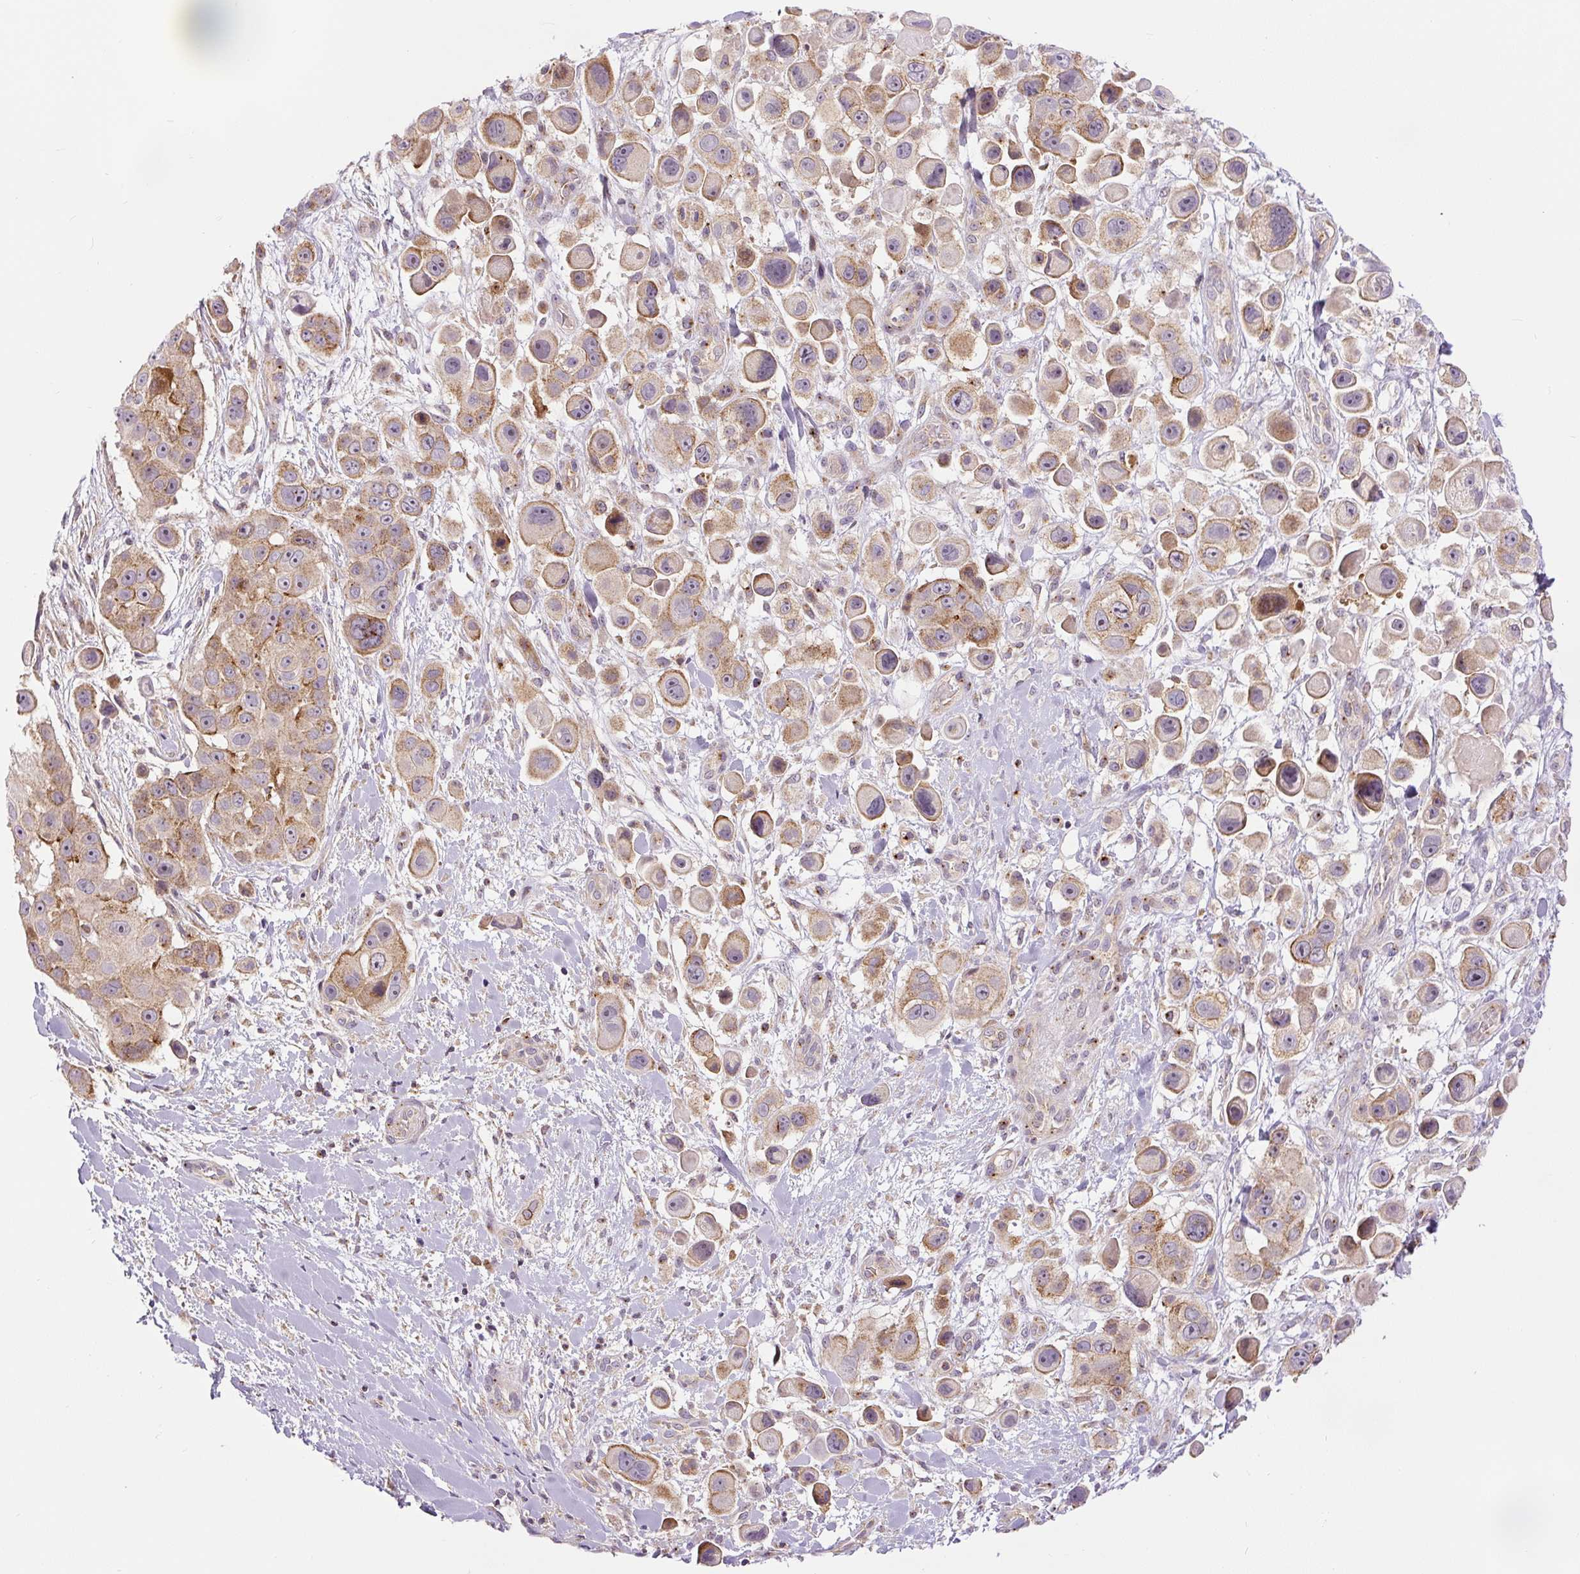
{"staining": {"intensity": "moderate", "quantity": "25%-75%", "location": "cytoplasmic/membranous"}, "tissue": "skin cancer", "cell_type": "Tumor cells", "image_type": "cancer", "snomed": [{"axis": "morphology", "description": "Squamous cell carcinoma, NOS"}, {"axis": "topography", "description": "Skin"}], "caption": "Immunohistochemistry (DAB (3,3'-diaminobenzidine)) staining of human skin cancer reveals moderate cytoplasmic/membranous protein staining in approximately 25%-75% of tumor cells. Nuclei are stained in blue.", "gene": "PCM1", "patient": {"sex": "male", "age": 67}}